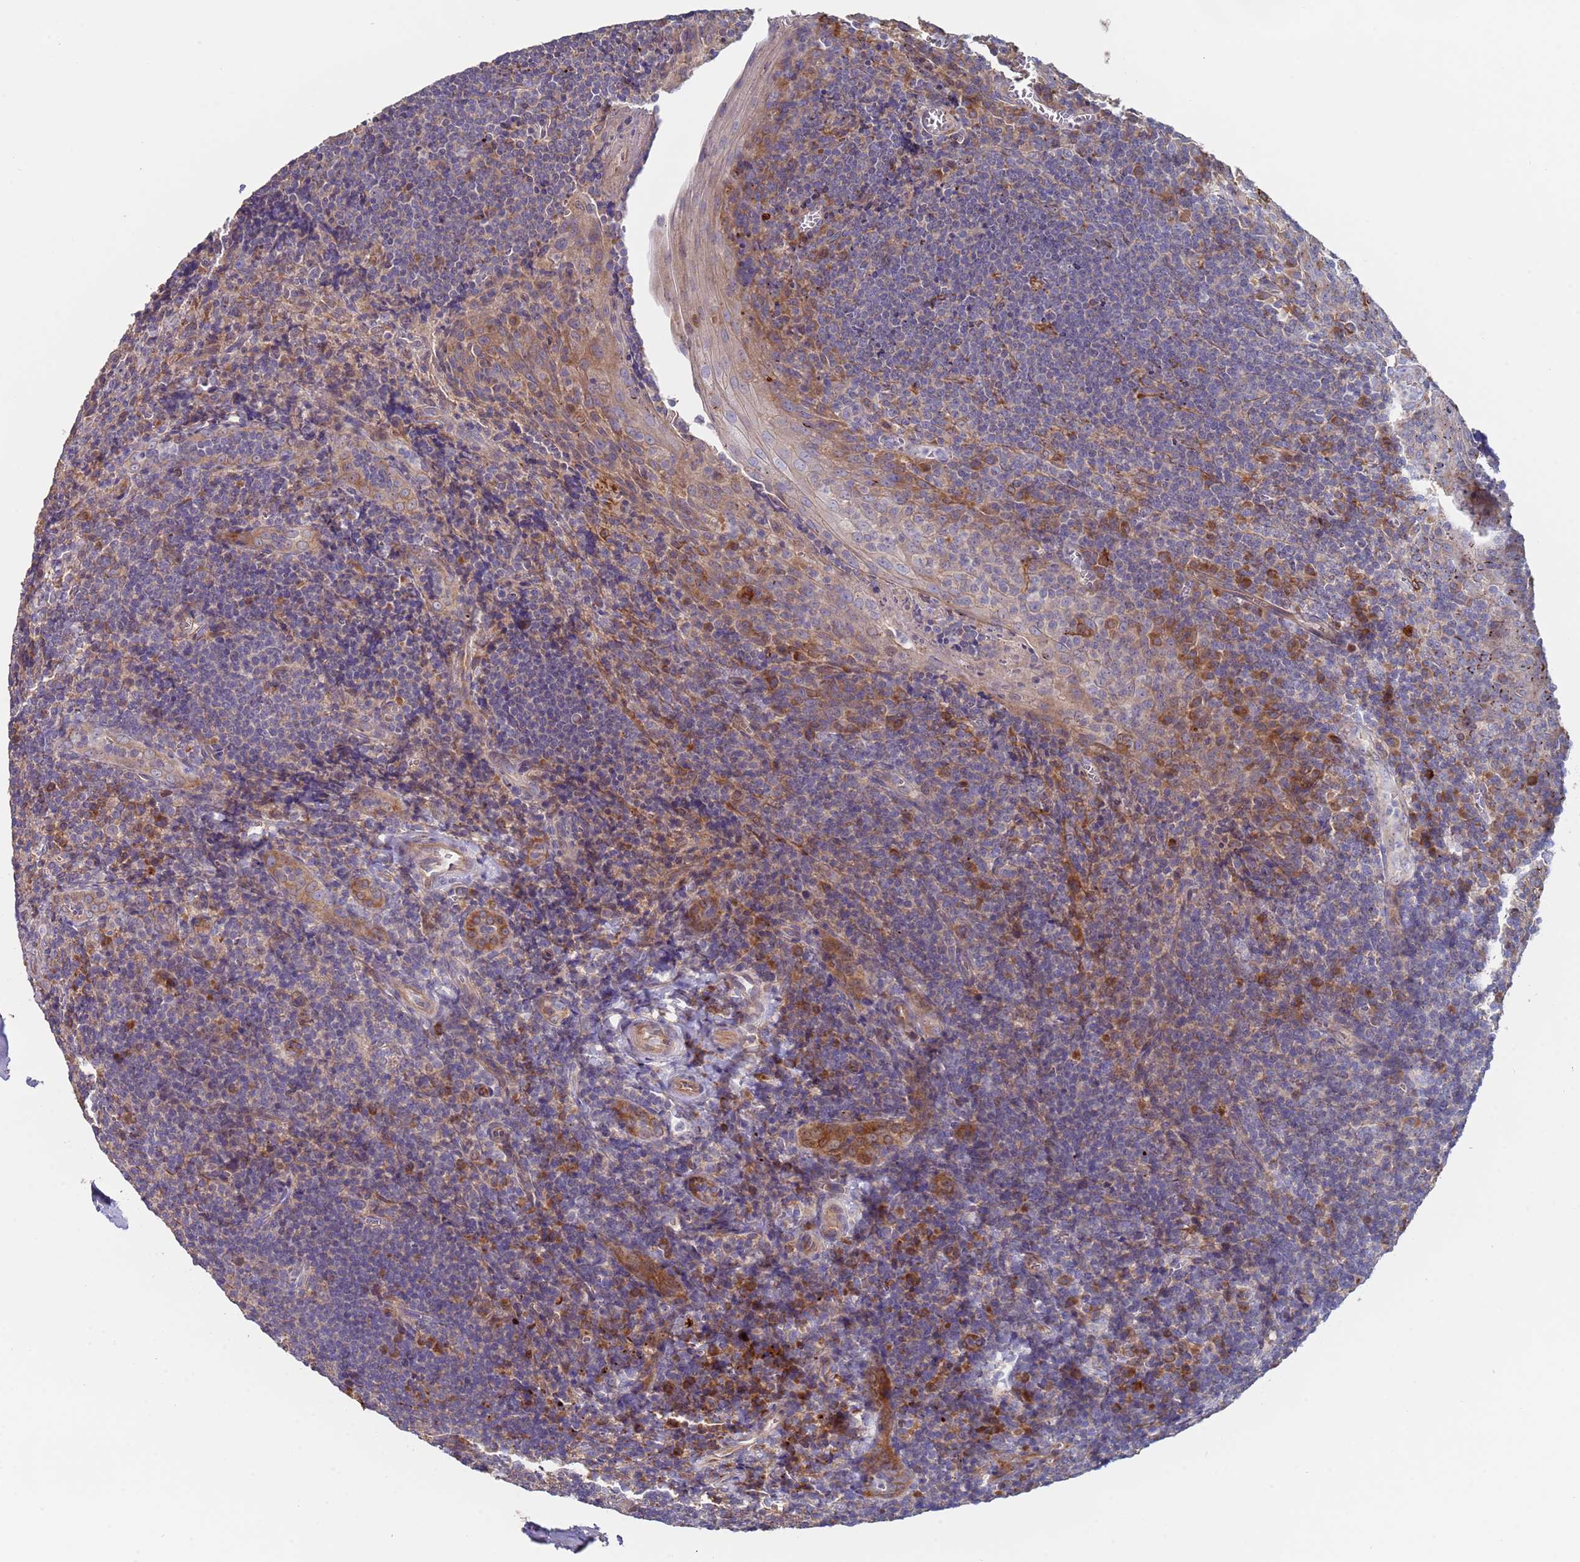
{"staining": {"intensity": "moderate", "quantity": "<25%", "location": "cytoplasmic/membranous"}, "tissue": "tonsil", "cell_type": "Germinal center cells", "image_type": "normal", "snomed": [{"axis": "morphology", "description": "Normal tissue, NOS"}, {"axis": "topography", "description": "Tonsil"}], "caption": "The photomicrograph reveals a brown stain indicating the presence of a protein in the cytoplasmic/membranous of germinal center cells in tonsil. (IHC, brightfield microscopy, high magnification).", "gene": "MALRD1", "patient": {"sex": "male", "age": 27}}